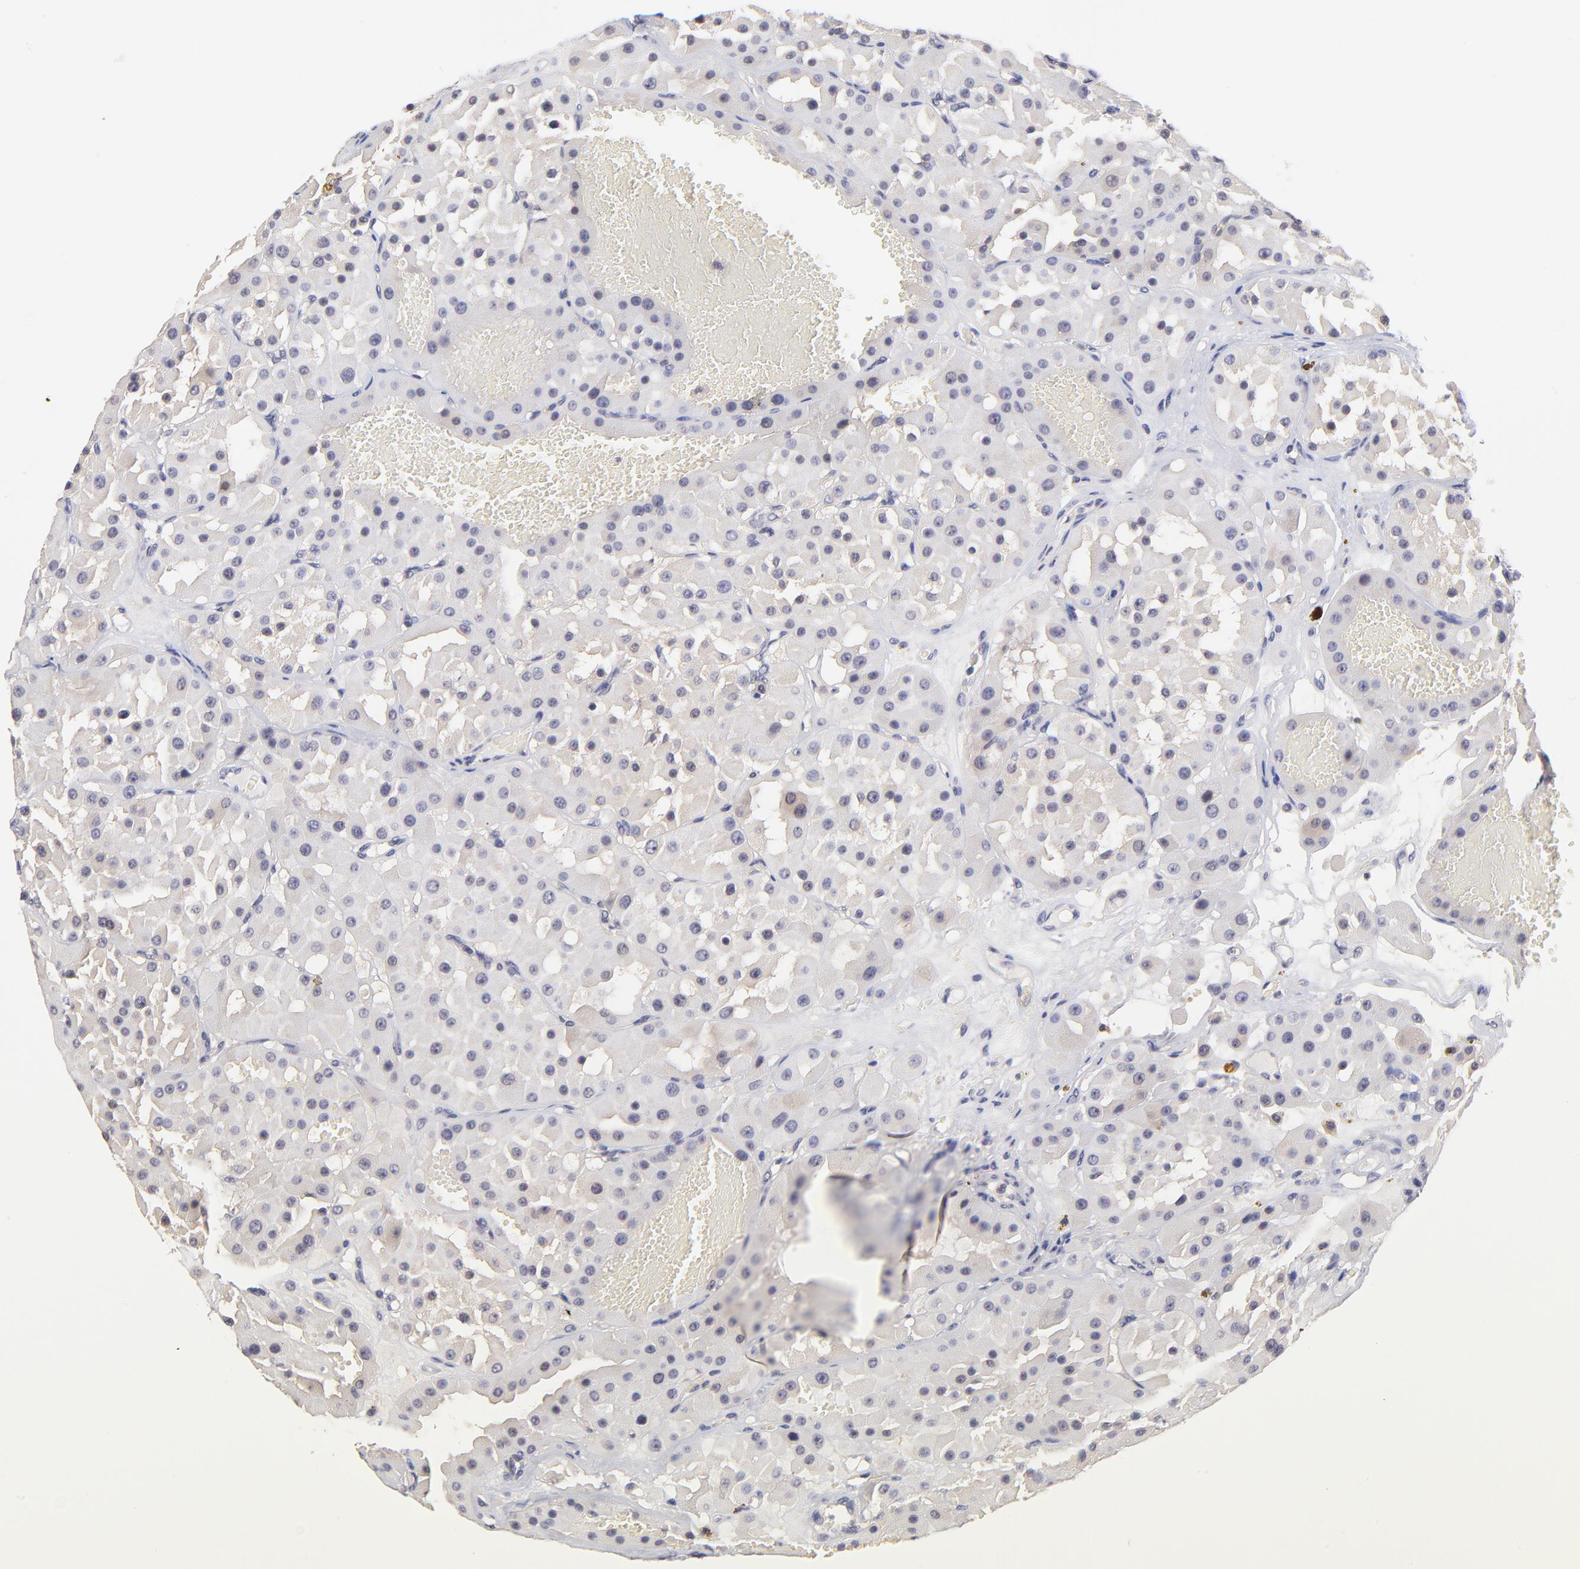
{"staining": {"intensity": "weak", "quantity": "<25%", "location": "cytoplasmic/membranous"}, "tissue": "renal cancer", "cell_type": "Tumor cells", "image_type": "cancer", "snomed": [{"axis": "morphology", "description": "Adenocarcinoma, uncertain malignant potential"}, {"axis": "topography", "description": "Kidney"}], "caption": "The micrograph demonstrates no significant staining in tumor cells of adenocarcinoma,  uncertain malignant potential (renal). Nuclei are stained in blue.", "gene": "UBE2E3", "patient": {"sex": "male", "age": 63}}